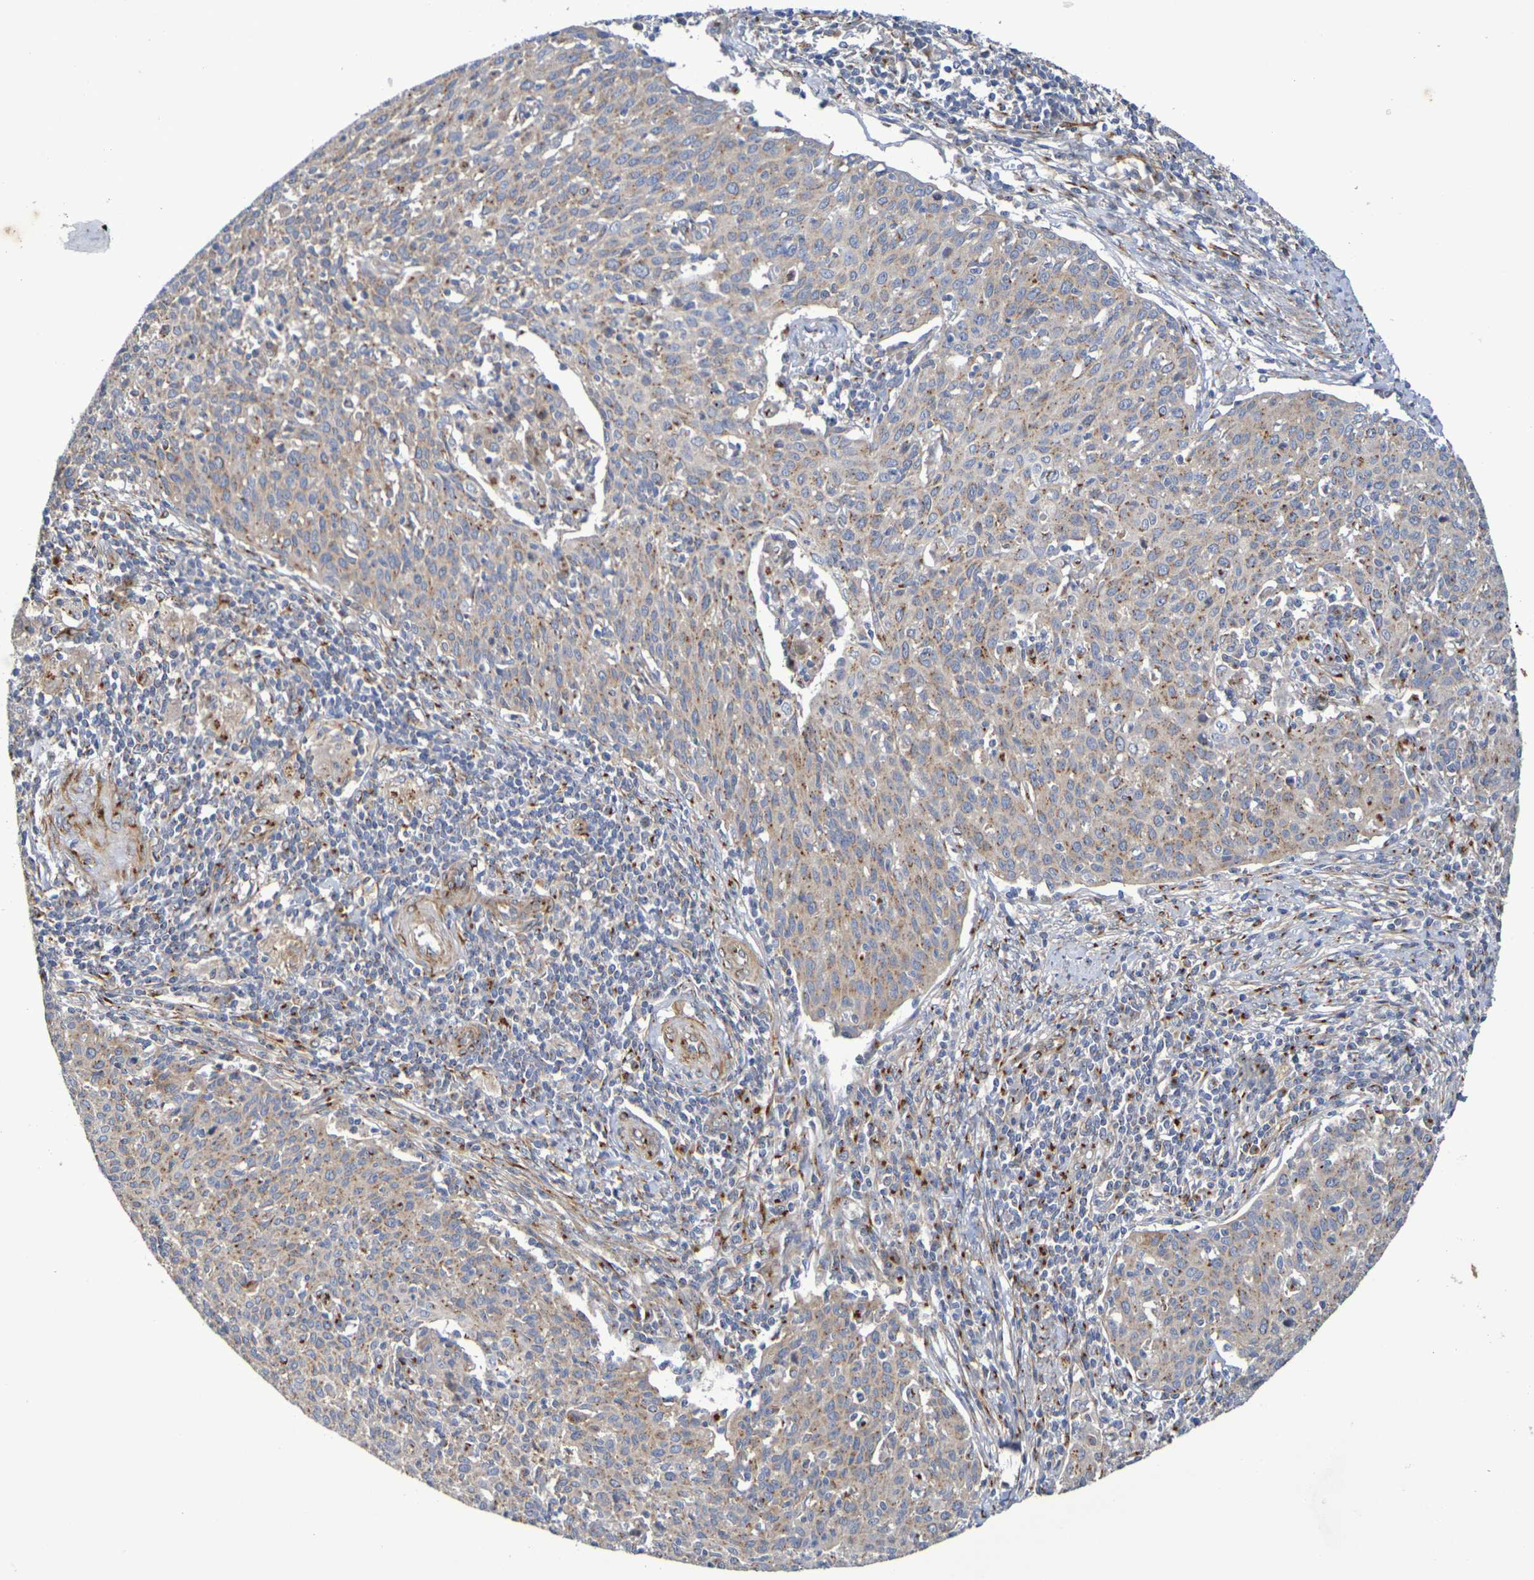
{"staining": {"intensity": "weak", "quantity": ">75%", "location": "cytoplasmic/membranous"}, "tissue": "cervical cancer", "cell_type": "Tumor cells", "image_type": "cancer", "snomed": [{"axis": "morphology", "description": "Squamous cell carcinoma, NOS"}, {"axis": "topography", "description": "Cervix"}], "caption": "The histopathology image exhibits a brown stain indicating the presence of a protein in the cytoplasmic/membranous of tumor cells in cervical cancer (squamous cell carcinoma).", "gene": "DCP2", "patient": {"sex": "female", "age": 38}}